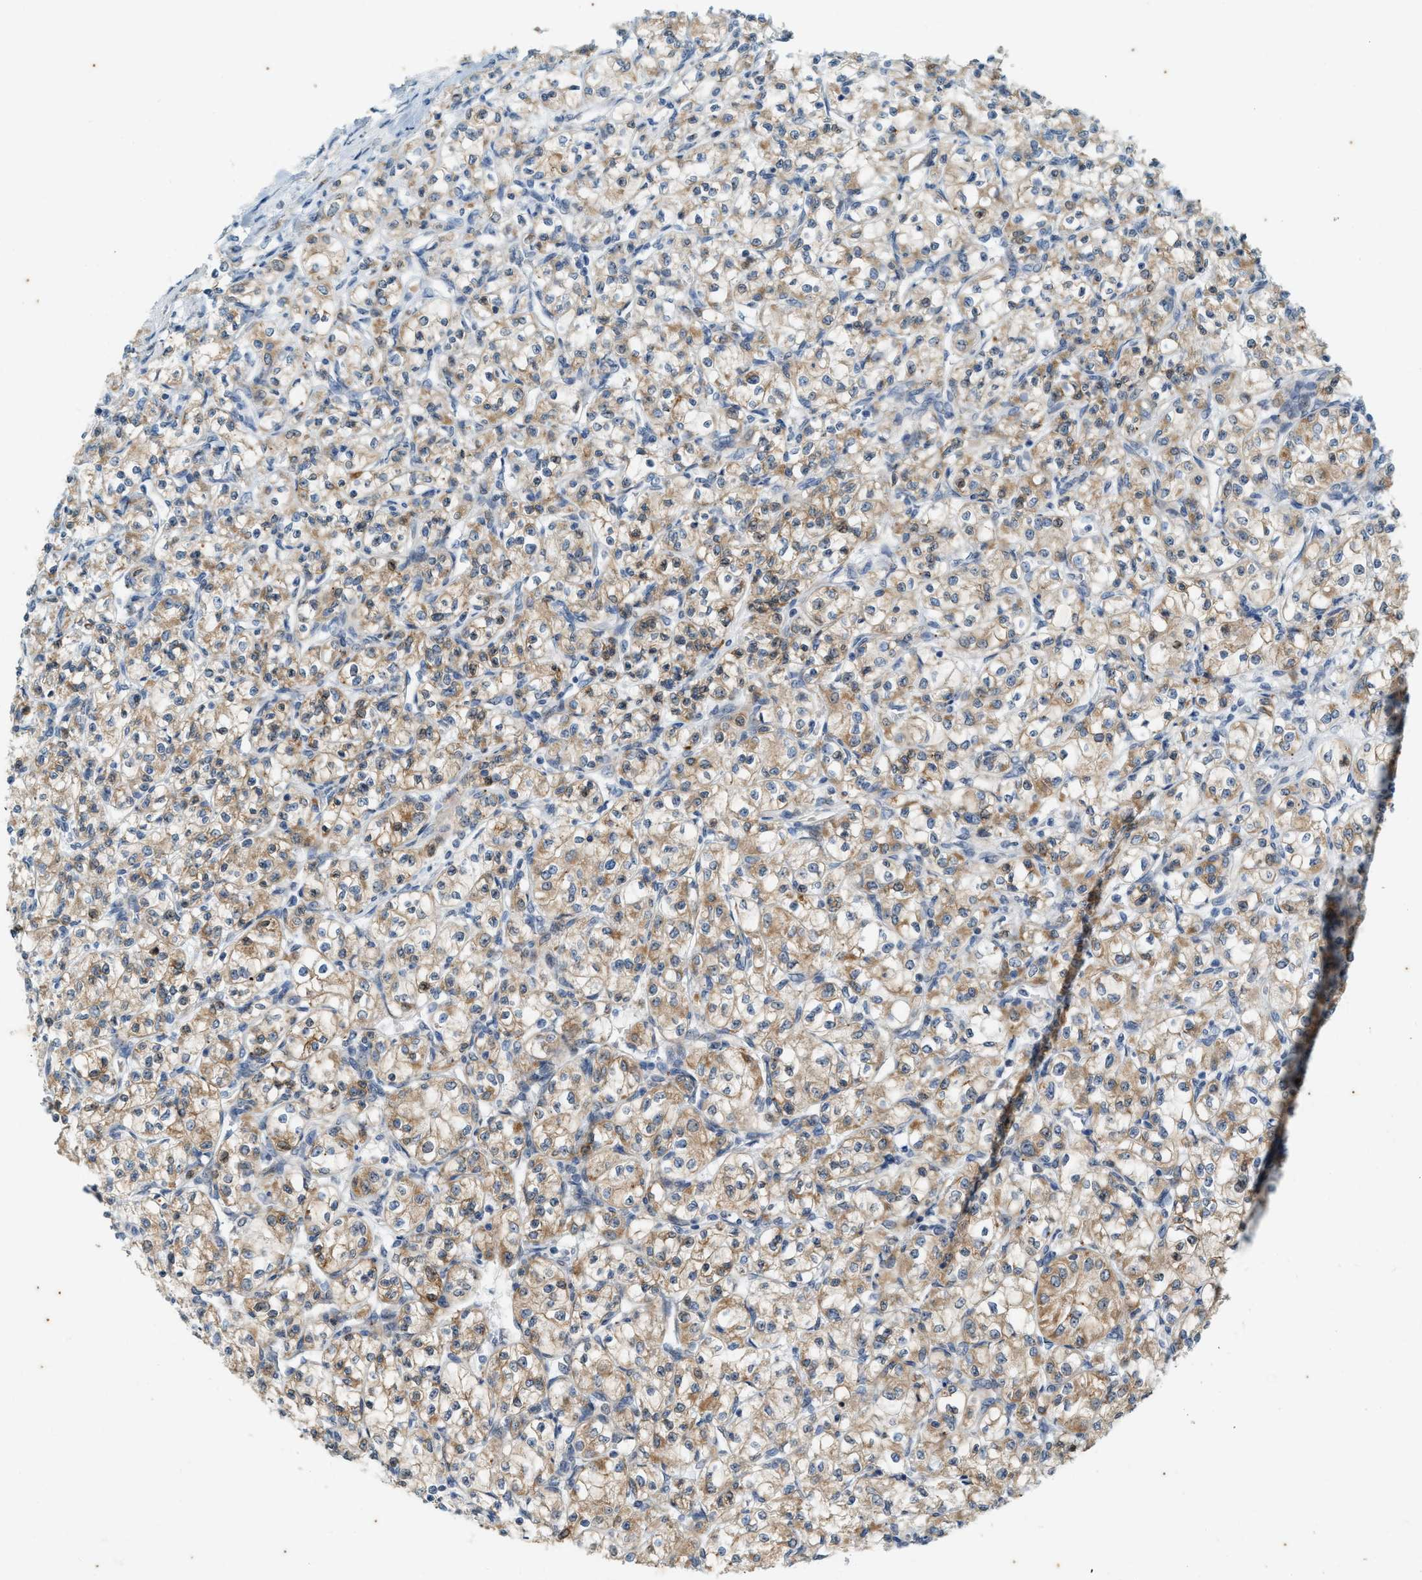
{"staining": {"intensity": "weak", "quantity": ">75%", "location": "cytoplasmic/membranous"}, "tissue": "renal cancer", "cell_type": "Tumor cells", "image_type": "cancer", "snomed": [{"axis": "morphology", "description": "Adenocarcinoma, NOS"}, {"axis": "topography", "description": "Kidney"}], "caption": "Weak cytoplasmic/membranous protein positivity is identified in approximately >75% of tumor cells in adenocarcinoma (renal).", "gene": "CHPF2", "patient": {"sex": "male", "age": 77}}